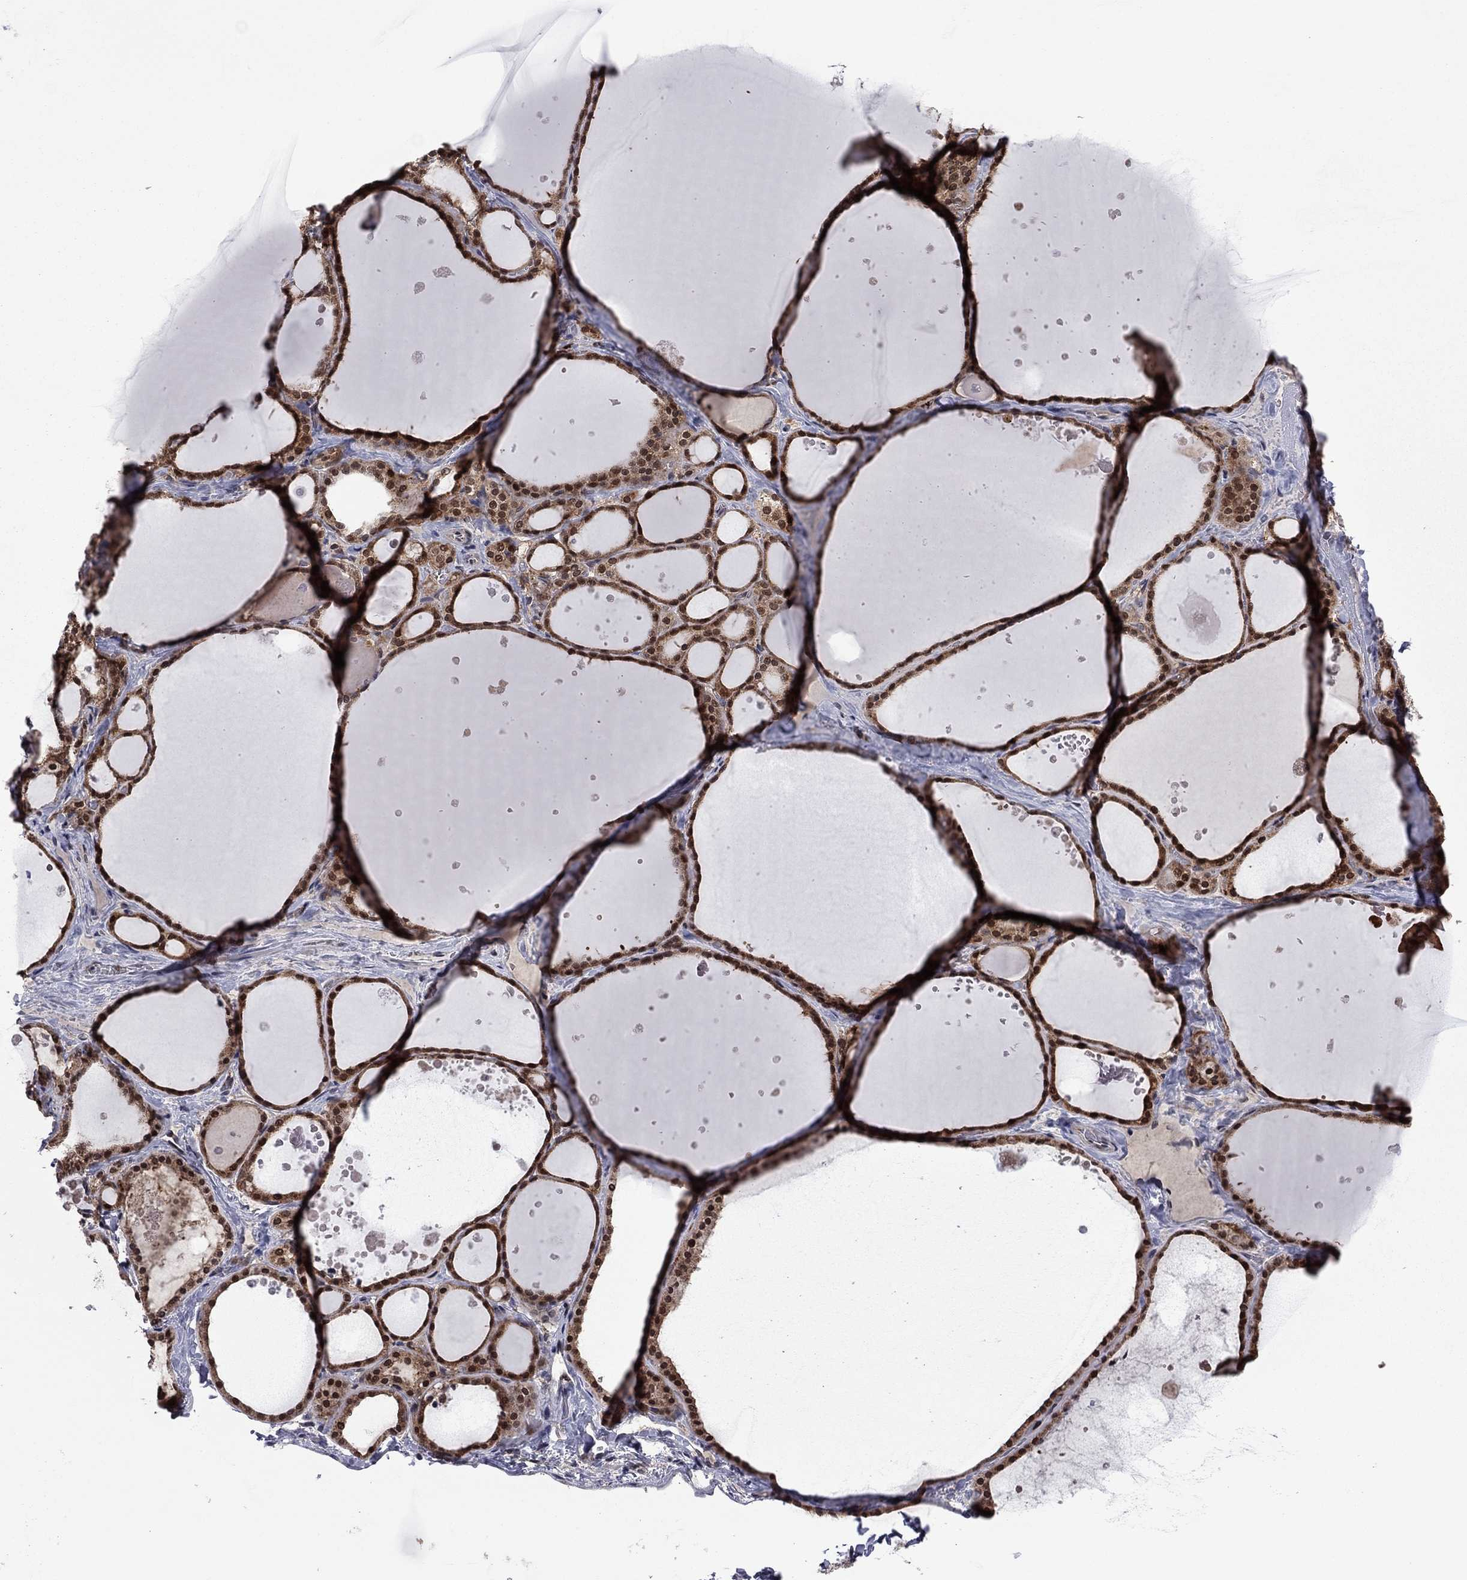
{"staining": {"intensity": "strong", "quantity": "25%-75%", "location": "cytoplasmic/membranous,nuclear"}, "tissue": "thyroid gland", "cell_type": "Glandular cells", "image_type": "normal", "snomed": [{"axis": "morphology", "description": "Normal tissue, NOS"}, {"axis": "topography", "description": "Thyroid gland"}], "caption": "Glandular cells reveal strong cytoplasmic/membranous,nuclear staining in approximately 25%-75% of cells in normal thyroid gland.", "gene": "GPAA1", "patient": {"sex": "male", "age": 63}}